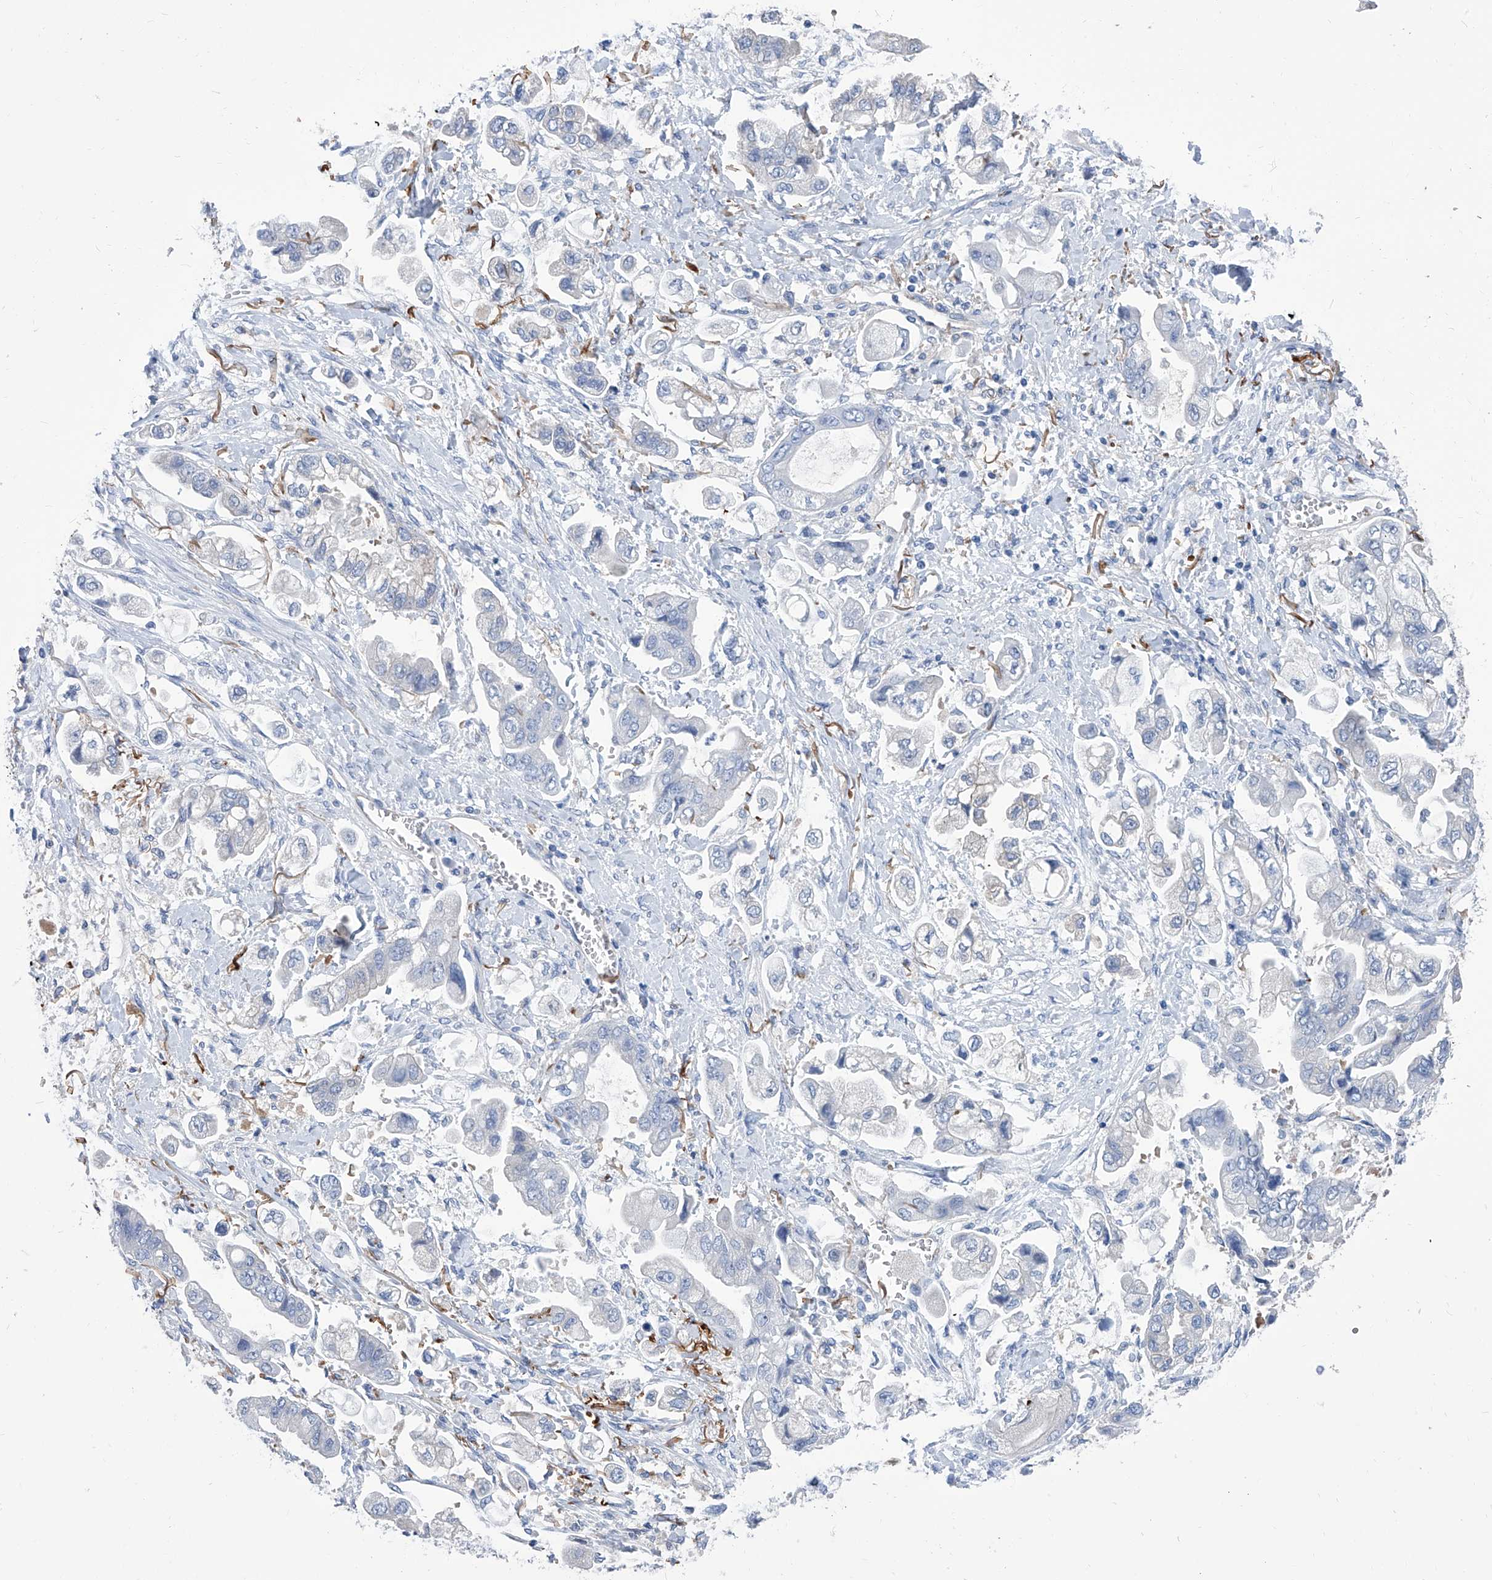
{"staining": {"intensity": "negative", "quantity": "none", "location": "none"}, "tissue": "stomach cancer", "cell_type": "Tumor cells", "image_type": "cancer", "snomed": [{"axis": "morphology", "description": "Adenocarcinoma, NOS"}, {"axis": "topography", "description": "Stomach"}], "caption": "Tumor cells are negative for brown protein staining in stomach adenocarcinoma. Brightfield microscopy of immunohistochemistry (IHC) stained with DAB (3,3'-diaminobenzidine) (brown) and hematoxylin (blue), captured at high magnification.", "gene": "SMS", "patient": {"sex": "male", "age": 62}}